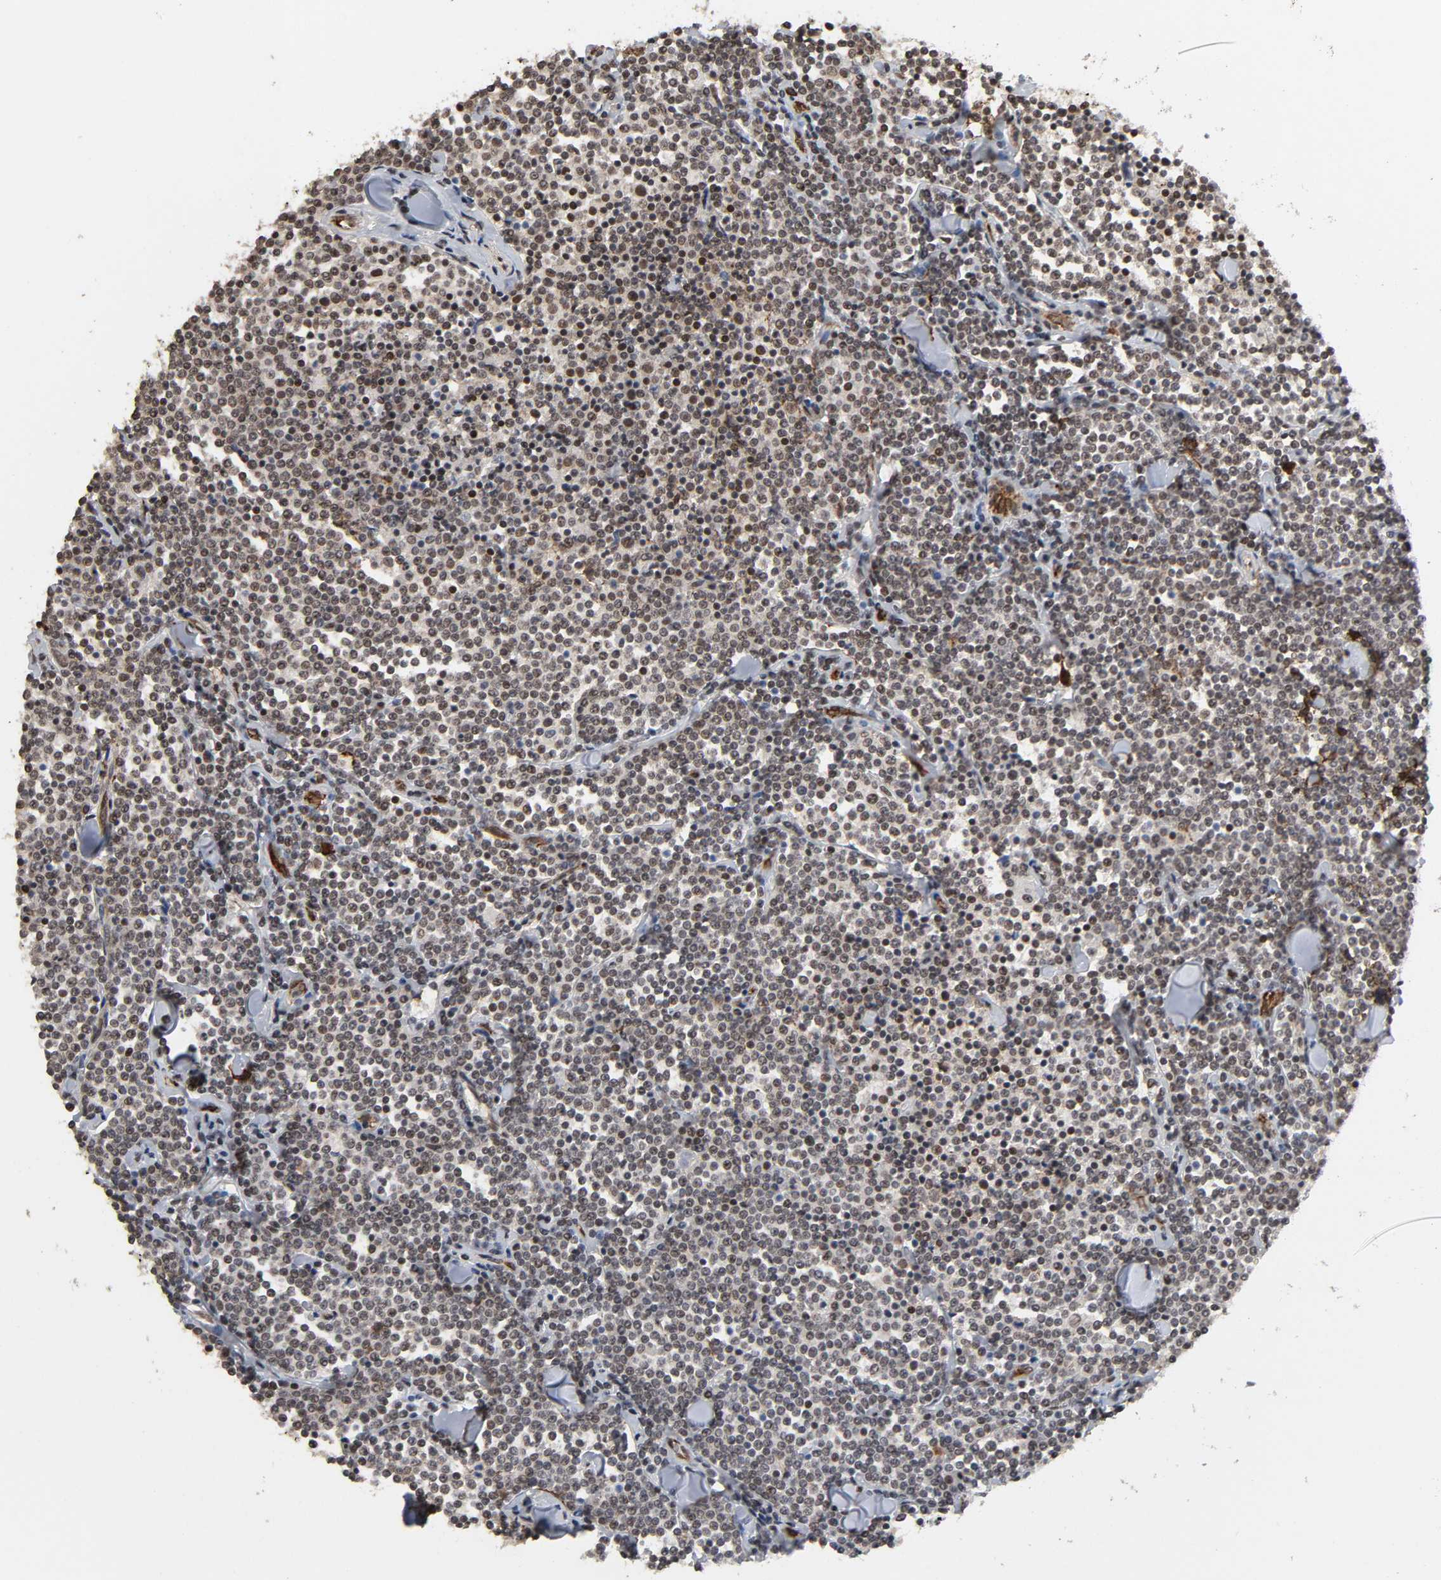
{"staining": {"intensity": "weak", "quantity": ">75%", "location": "cytoplasmic/membranous,nuclear"}, "tissue": "lymphoma", "cell_type": "Tumor cells", "image_type": "cancer", "snomed": [{"axis": "morphology", "description": "Malignant lymphoma, non-Hodgkin's type, Low grade"}, {"axis": "topography", "description": "Soft tissue"}], "caption": "Protein analysis of malignant lymphoma, non-Hodgkin's type (low-grade) tissue displays weak cytoplasmic/membranous and nuclear expression in approximately >75% of tumor cells. Immunohistochemistry stains the protein in brown and the nuclei are stained blue.", "gene": "AHNAK2", "patient": {"sex": "male", "age": 92}}